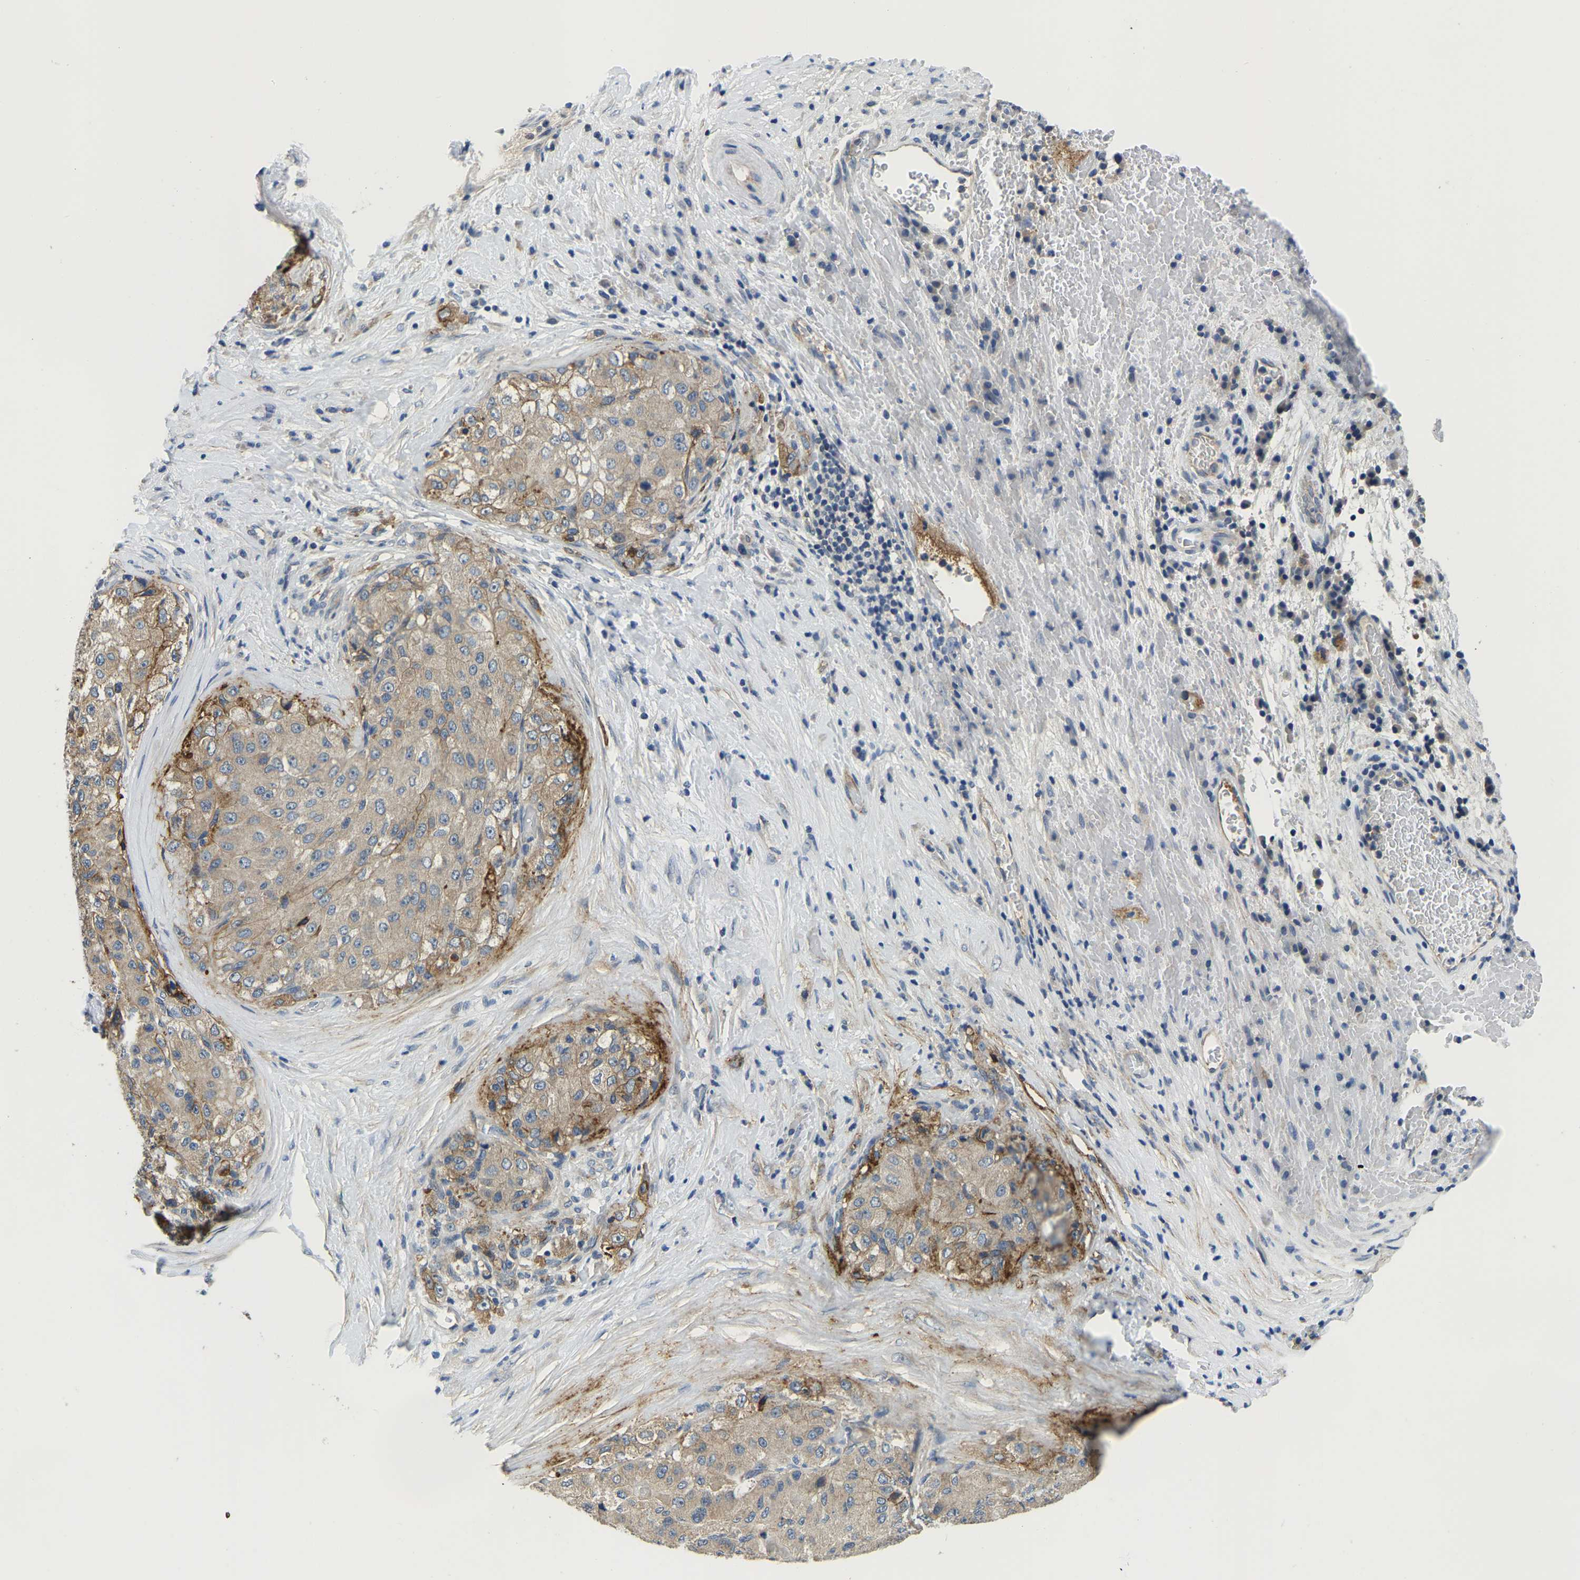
{"staining": {"intensity": "moderate", "quantity": "<25%", "location": "cytoplasmic/membranous"}, "tissue": "liver cancer", "cell_type": "Tumor cells", "image_type": "cancer", "snomed": [{"axis": "morphology", "description": "Carcinoma, Hepatocellular, NOS"}, {"axis": "topography", "description": "Liver"}], "caption": "IHC of human liver cancer (hepatocellular carcinoma) reveals low levels of moderate cytoplasmic/membranous positivity in about <25% of tumor cells.", "gene": "ITGA2", "patient": {"sex": "male", "age": 80}}